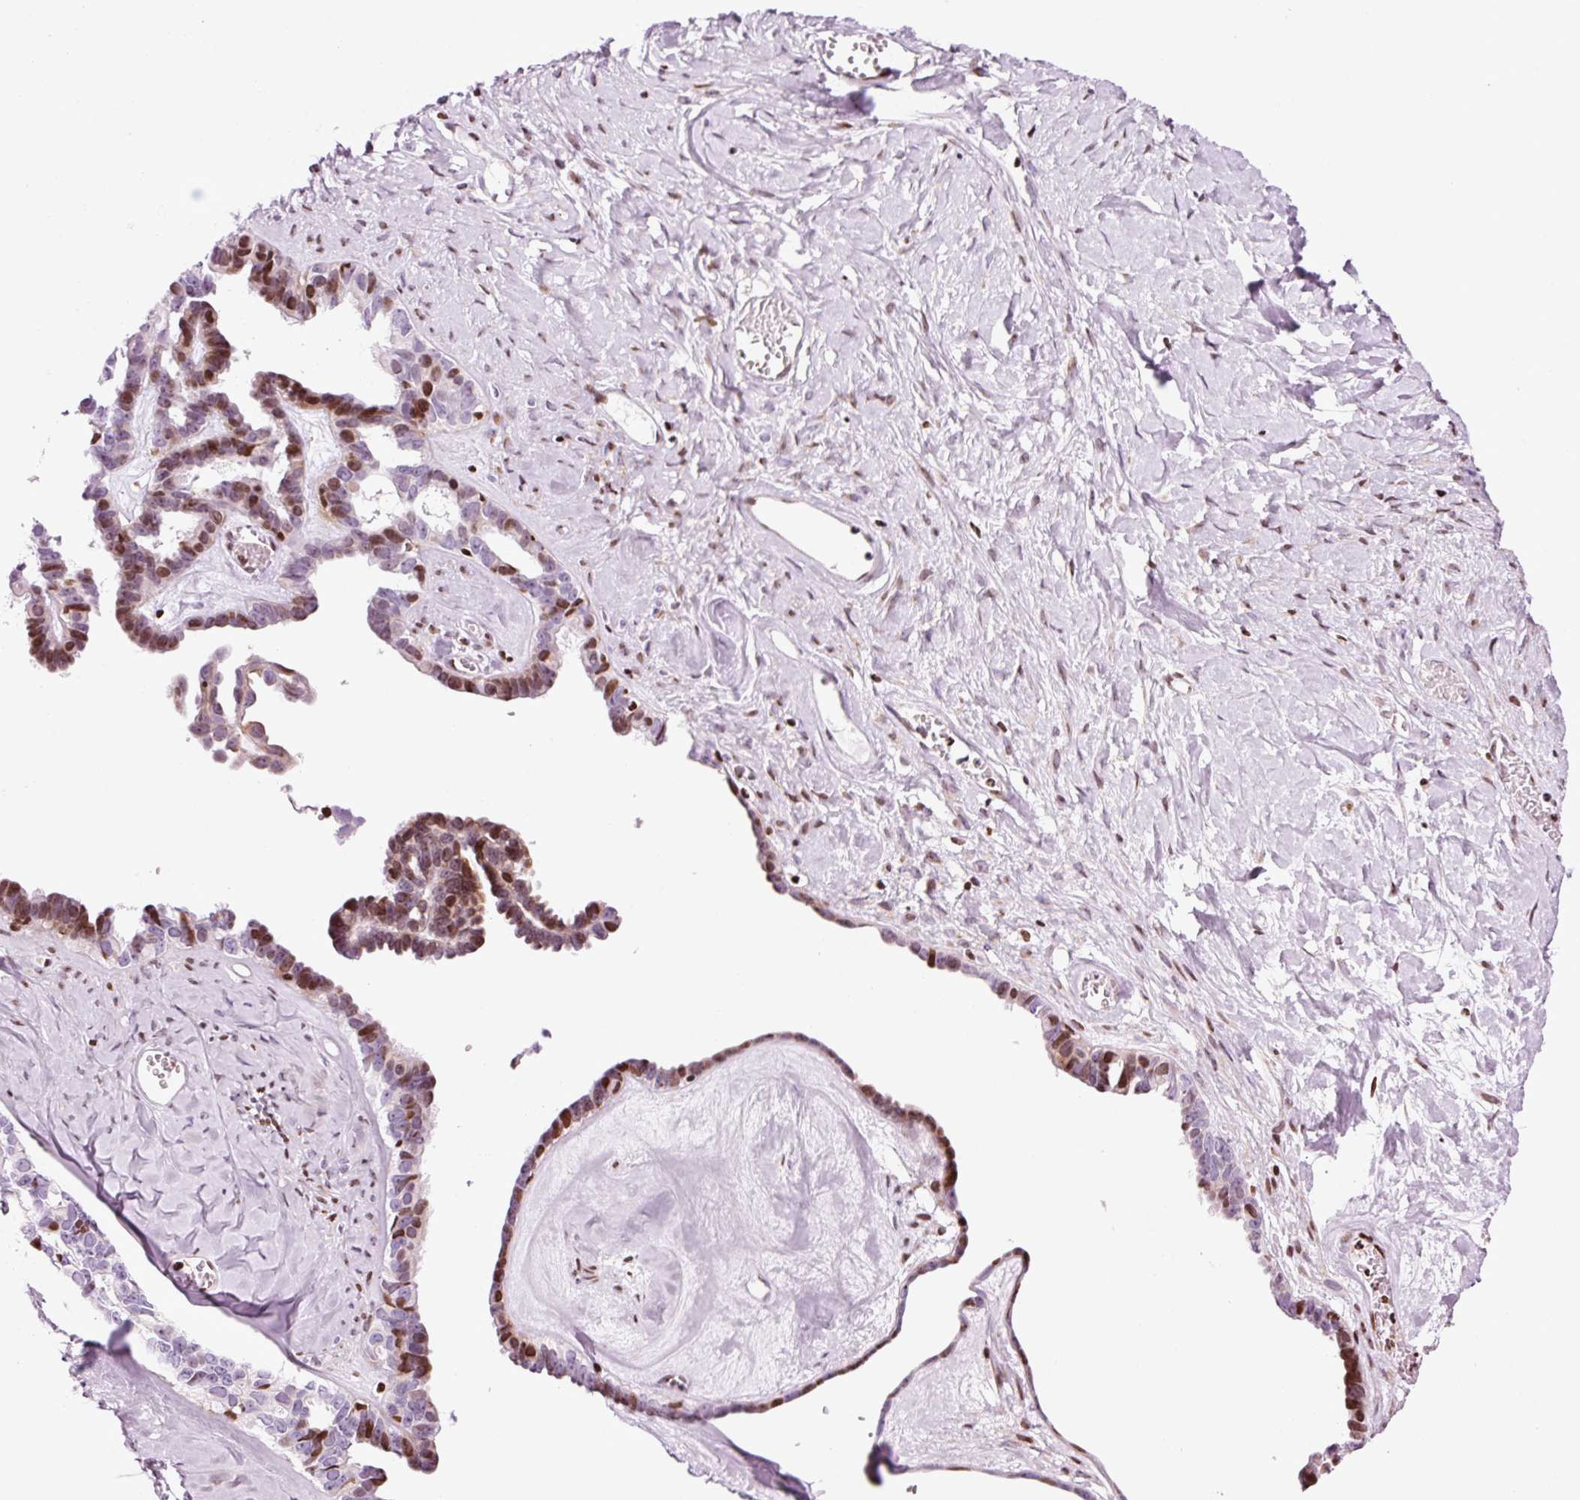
{"staining": {"intensity": "moderate", "quantity": "25%-75%", "location": "nuclear"}, "tissue": "ovarian cancer", "cell_type": "Tumor cells", "image_type": "cancer", "snomed": [{"axis": "morphology", "description": "Cystadenocarcinoma, serous, NOS"}, {"axis": "topography", "description": "Ovary"}], "caption": "This micrograph displays immunohistochemistry (IHC) staining of human ovarian cancer (serous cystadenocarcinoma), with medium moderate nuclear positivity in approximately 25%-75% of tumor cells.", "gene": "ANKRD20A1", "patient": {"sex": "female", "age": 69}}